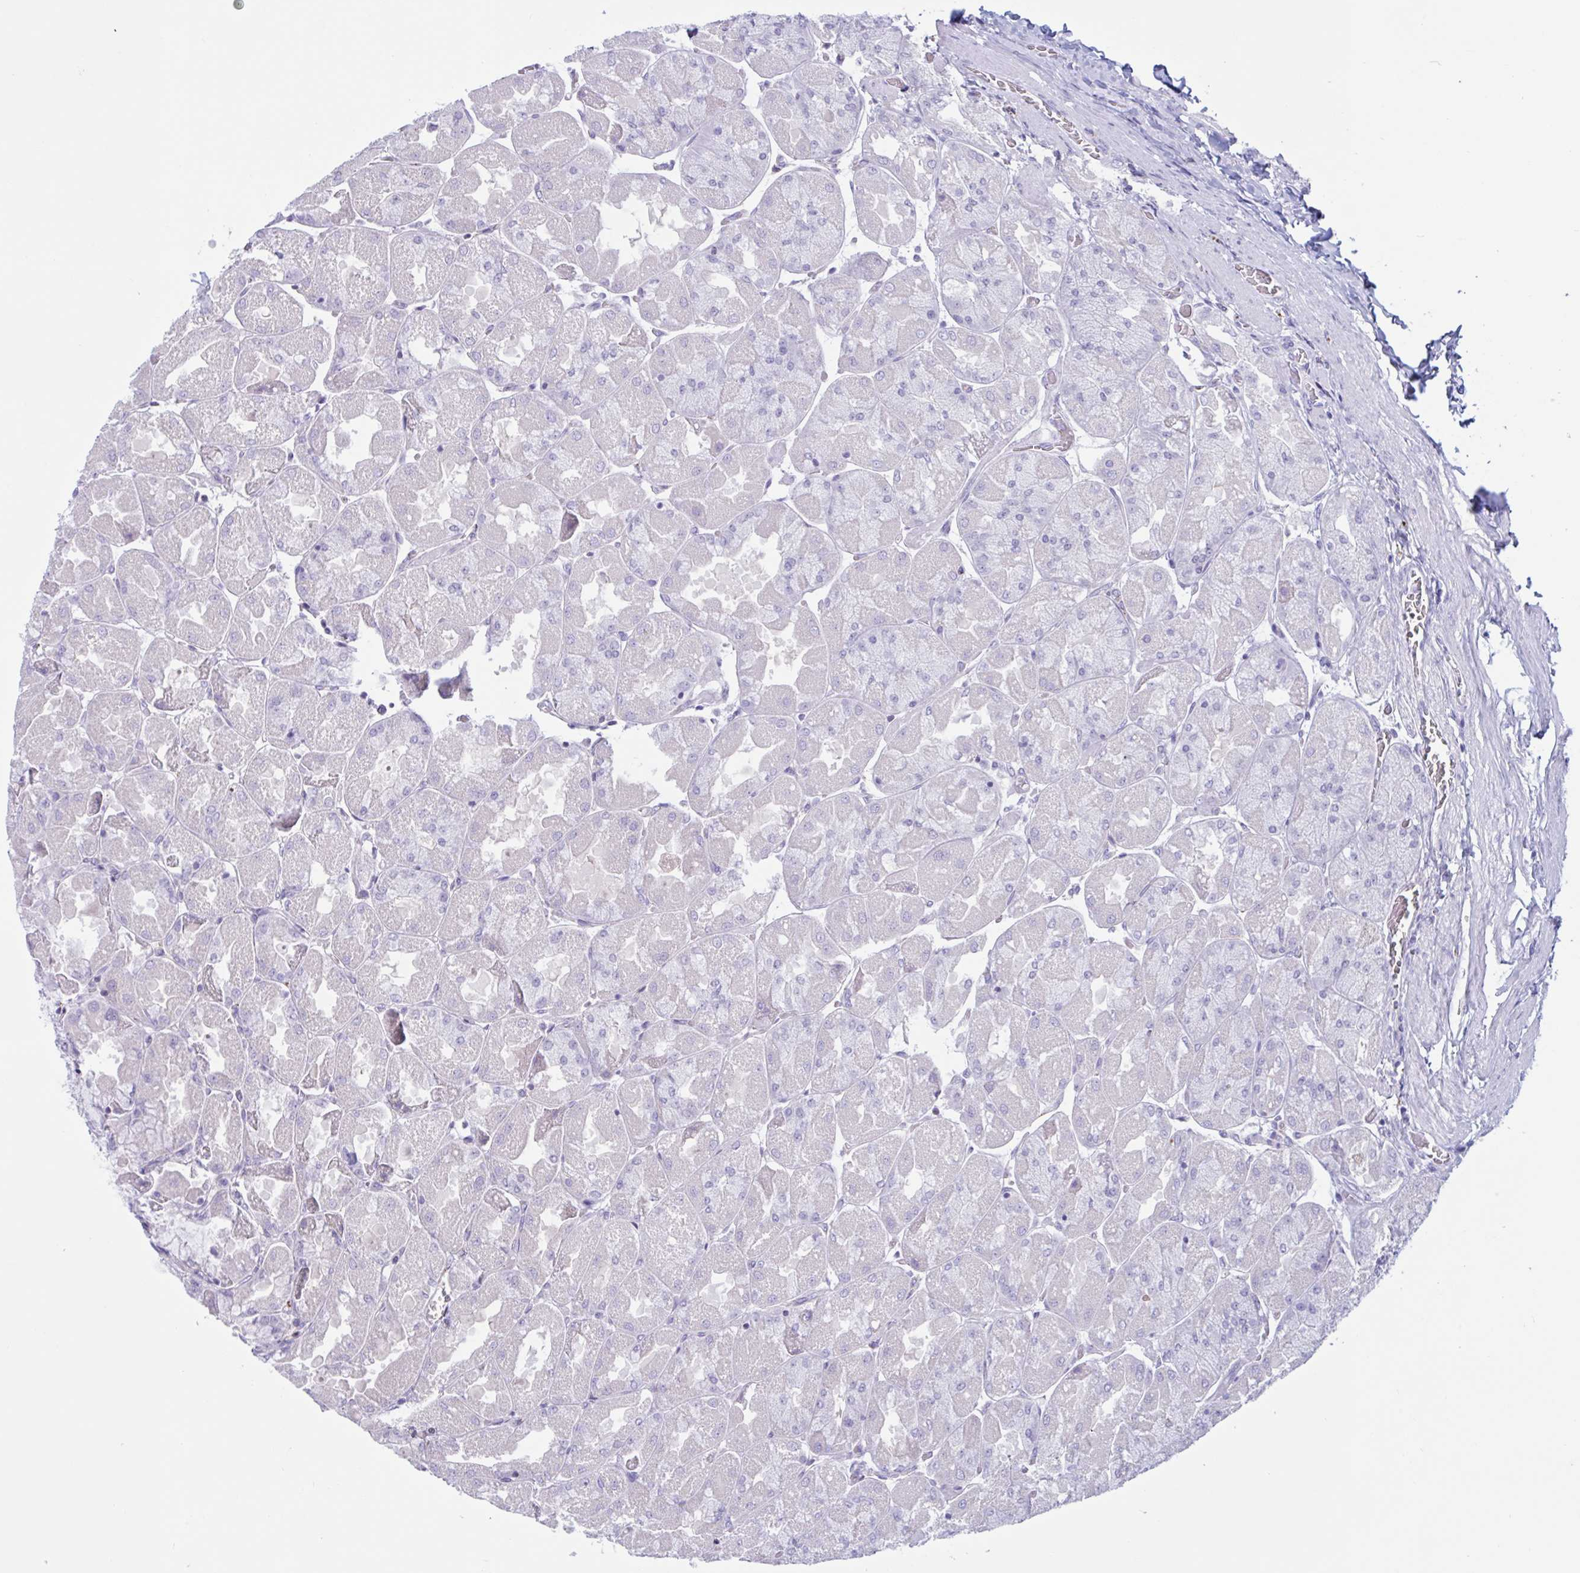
{"staining": {"intensity": "negative", "quantity": "none", "location": "none"}, "tissue": "stomach", "cell_type": "Glandular cells", "image_type": "normal", "snomed": [{"axis": "morphology", "description": "Normal tissue, NOS"}, {"axis": "topography", "description": "Stomach"}], "caption": "IHC histopathology image of unremarkable human stomach stained for a protein (brown), which demonstrates no positivity in glandular cells.", "gene": "XCL1", "patient": {"sex": "female", "age": 61}}